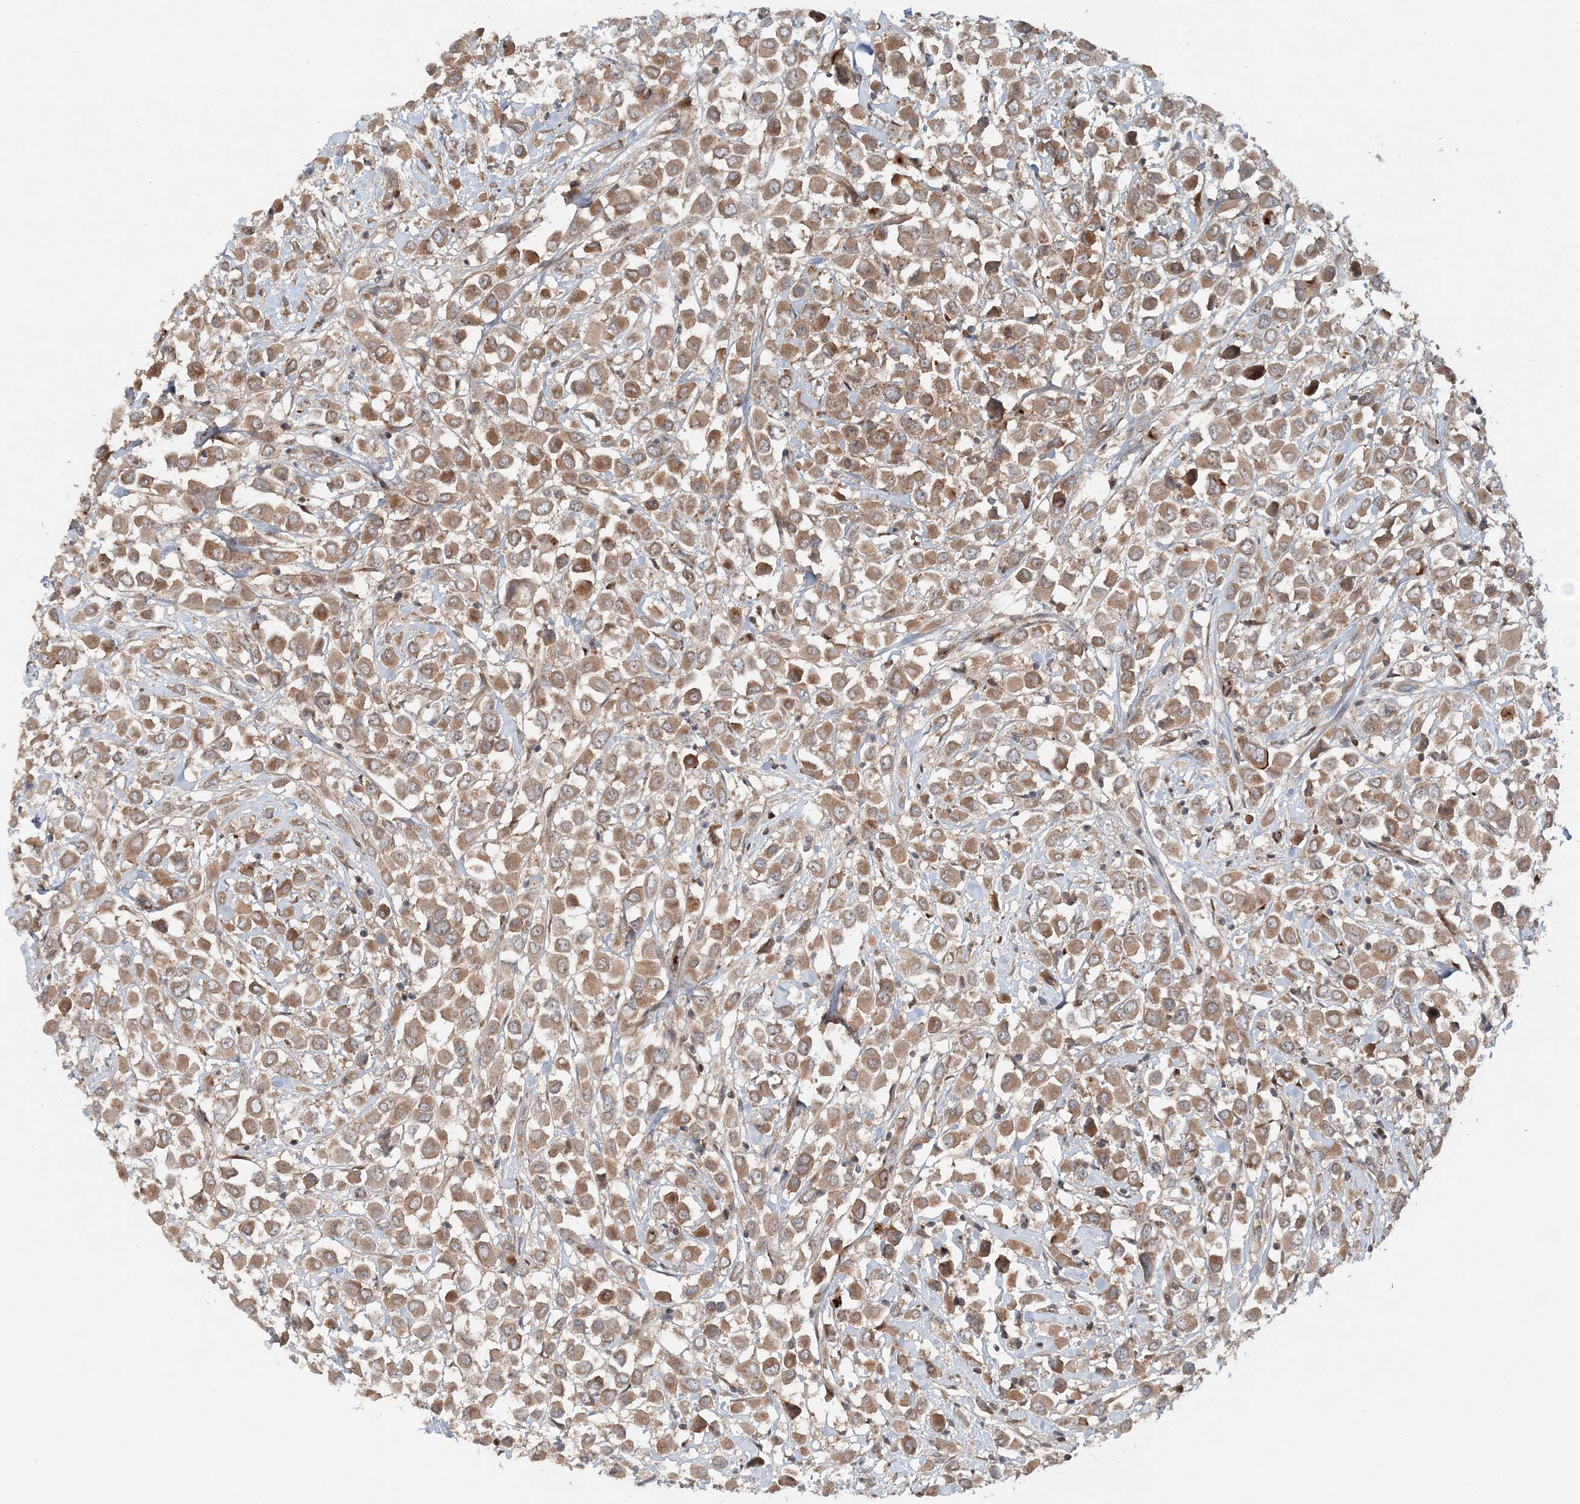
{"staining": {"intensity": "moderate", "quantity": ">75%", "location": "cytoplasmic/membranous"}, "tissue": "breast cancer", "cell_type": "Tumor cells", "image_type": "cancer", "snomed": [{"axis": "morphology", "description": "Duct carcinoma"}, {"axis": "topography", "description": "Breast"}], "caption": "Immunohistochemical staining of human infiltrating ductal carcinoma (breast) exhibits moderate cytoplasmic/membranous protein expression in approximately >75% of tumor cells.", "gene": "GEMIN5", "patient": {"sex": "female", "age": 61}}